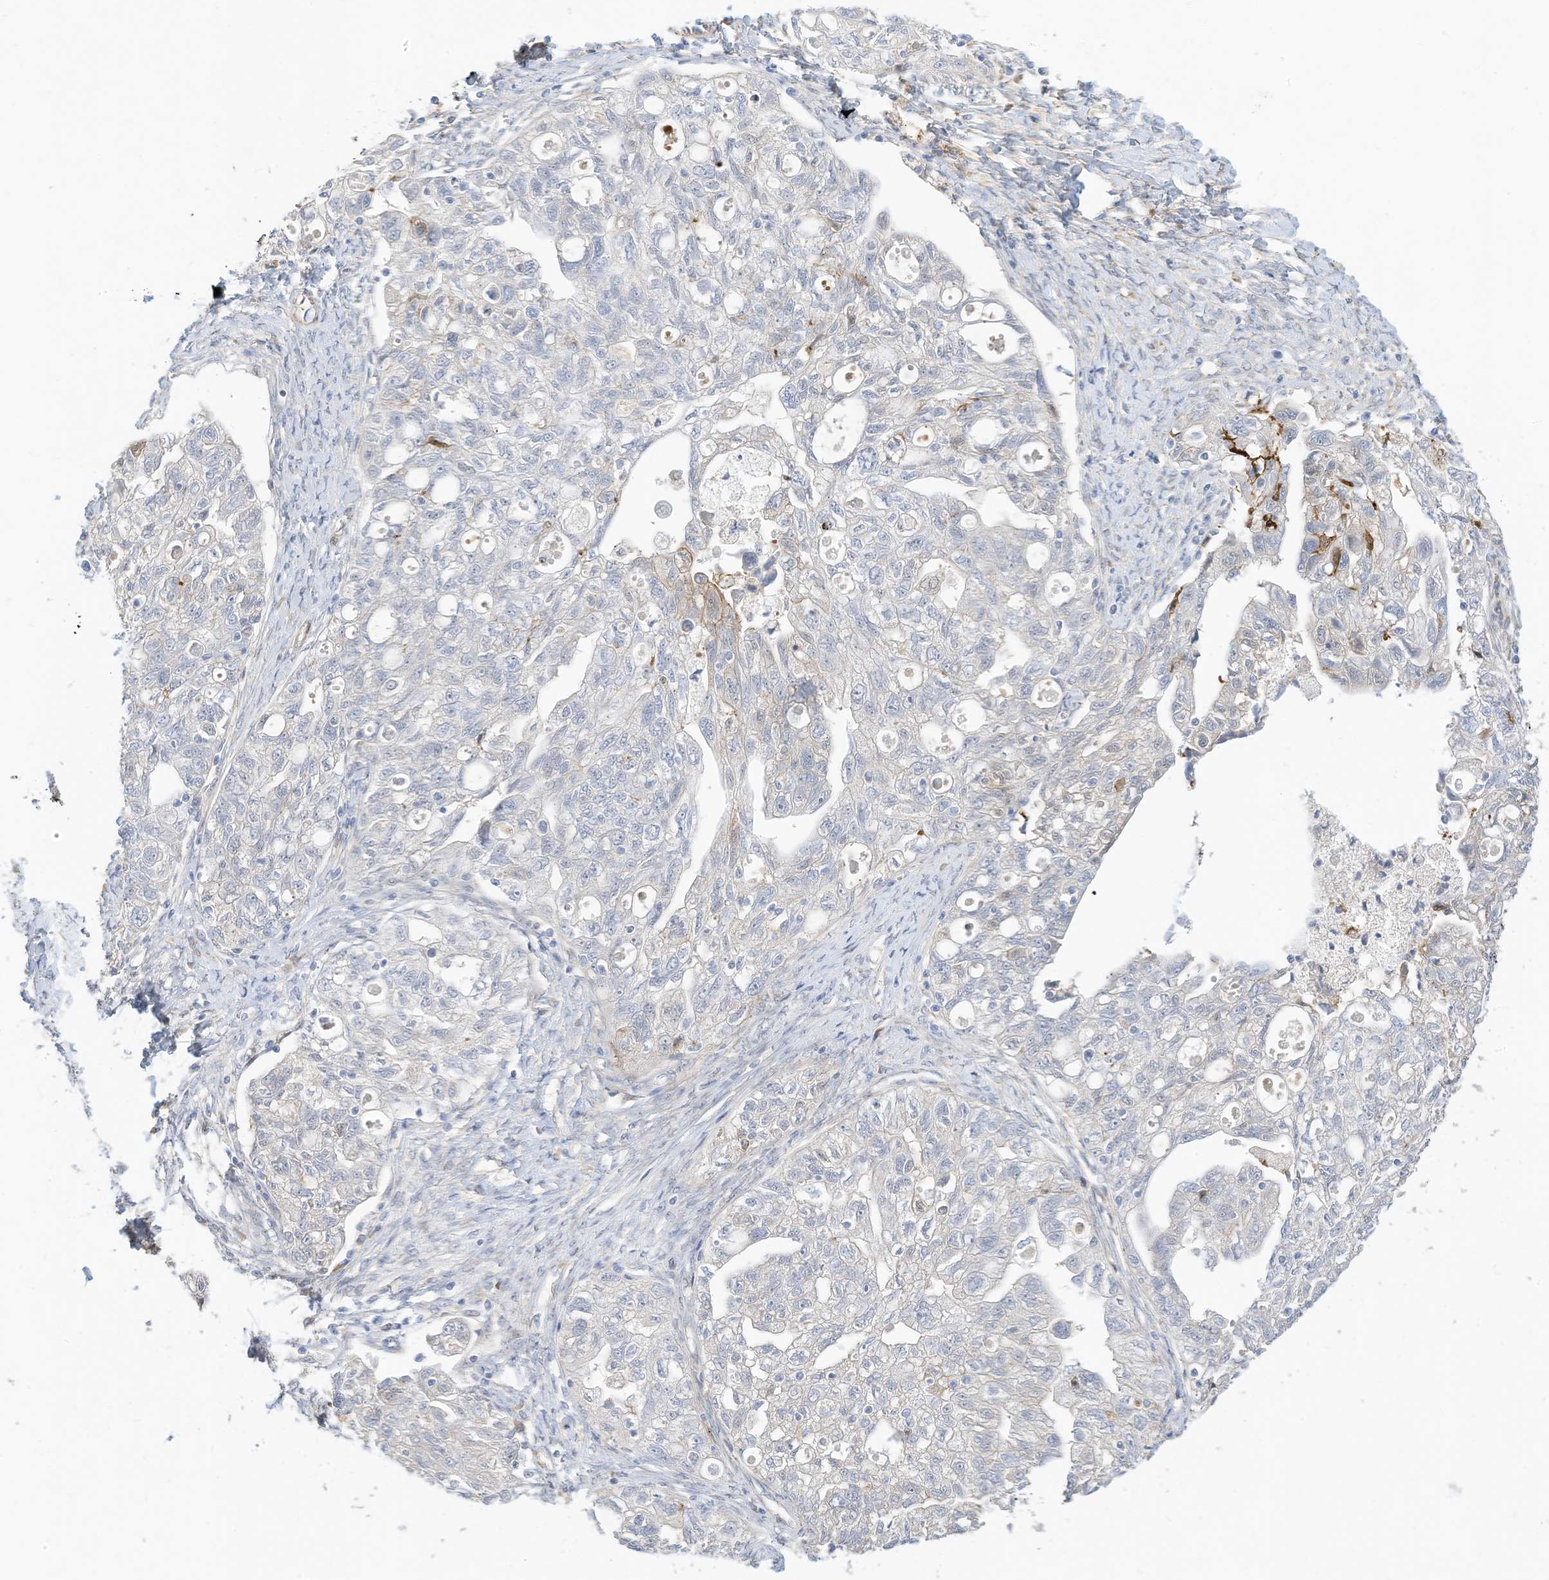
{"staining": {"intensity": "negative", "quantity": "none", "location": "none"}, "tissue": "ovarian cancer", "cell_type": "Tumor cells", "image_type": "cancer", "snomed": [{"axis": "morphology", "description": "Carcinoma, NOS"}, {"axis": "morphology", "description": "Cystadenocarcinoma, serous, NOS"}, {"axis": "topography", "description": "Ovary"}], "caption": "This image is of ovarian cancer (serous cystadenocarcinoma) stained with IHC to label a protein in brown with the nuclei are counter-stained blue. There is no staining in tumor cells.", "gene": "ATP13A1", "patient": {"sex": "female", "age": 69}}